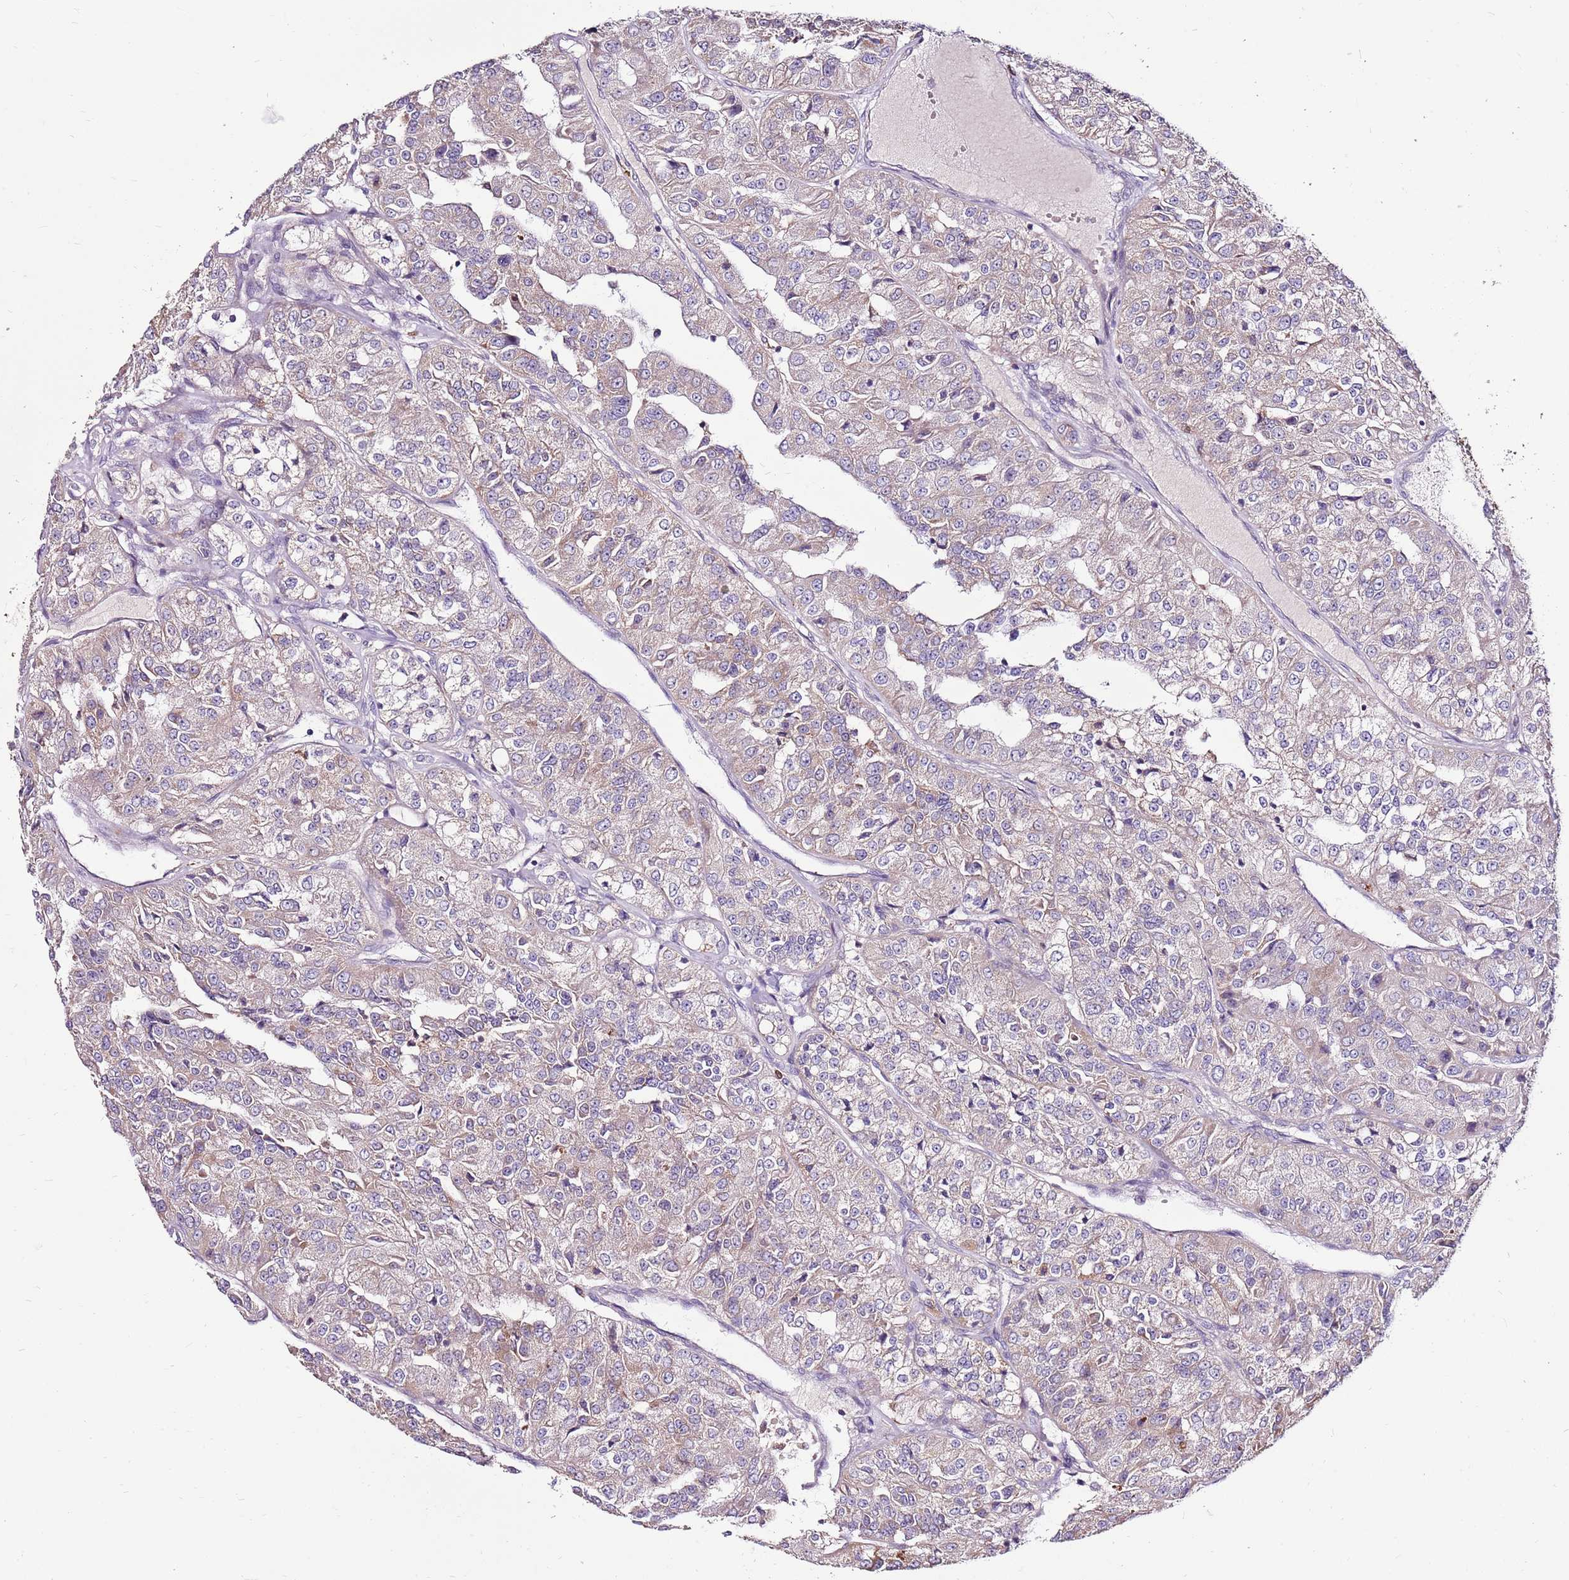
{"staining": {"intensity": "moderate", "quantity": "<25%", "location": "cytoplasmic/membranous"}, "tissue": "renal cancer", "cell_type": "Tumor cells", "image_type": "cancer", "snomed": [{"axis": "morphology", "description": "Adenocarcinoma, NOS"}, {"axis": "topography", "description": "Kidney"}], "caption": "Tumor cells show moderate cytoplasmic/membranous staining in approximately <25% of cells in renal cancer.", "gene": "SMG1", "patient": {"sex": "female", "age": 63}}